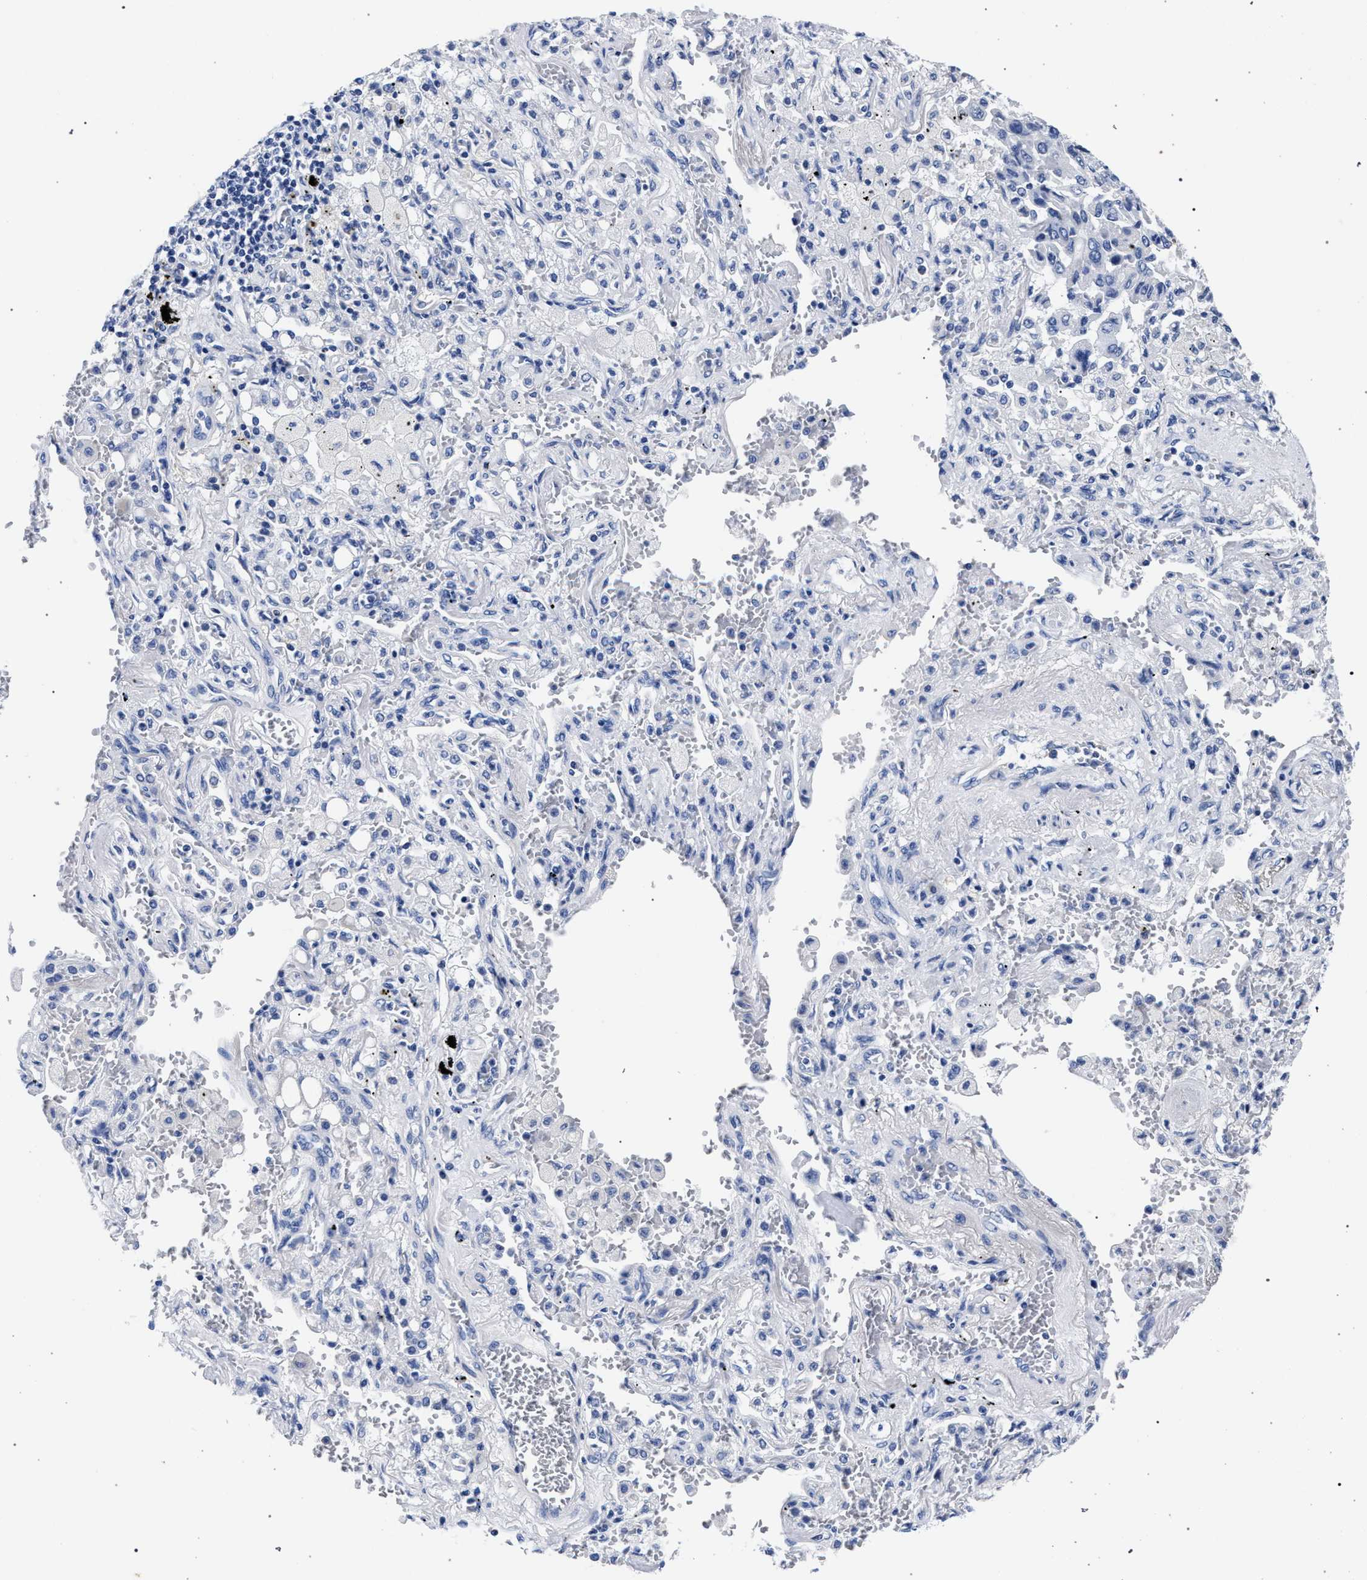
{"staining": {"intensity": "negative", "quantity": "none", "location": "none"}, "tissue": "lung cancer", "cell_type": "Tumor cells", "image_type": "cancer", "snomed": [{"axis": "morphology", "description": "Adenocarcinoma, NOS"}, {"axis": "topography", "description": "Lung"}], "caption": "The immunohistochemistry photomicrograph has no significant expression in tumor cells of lung adenocarcinoma tissue.", "gene": "AKAP4", "patient": {"sex": "female", "age": 65}}